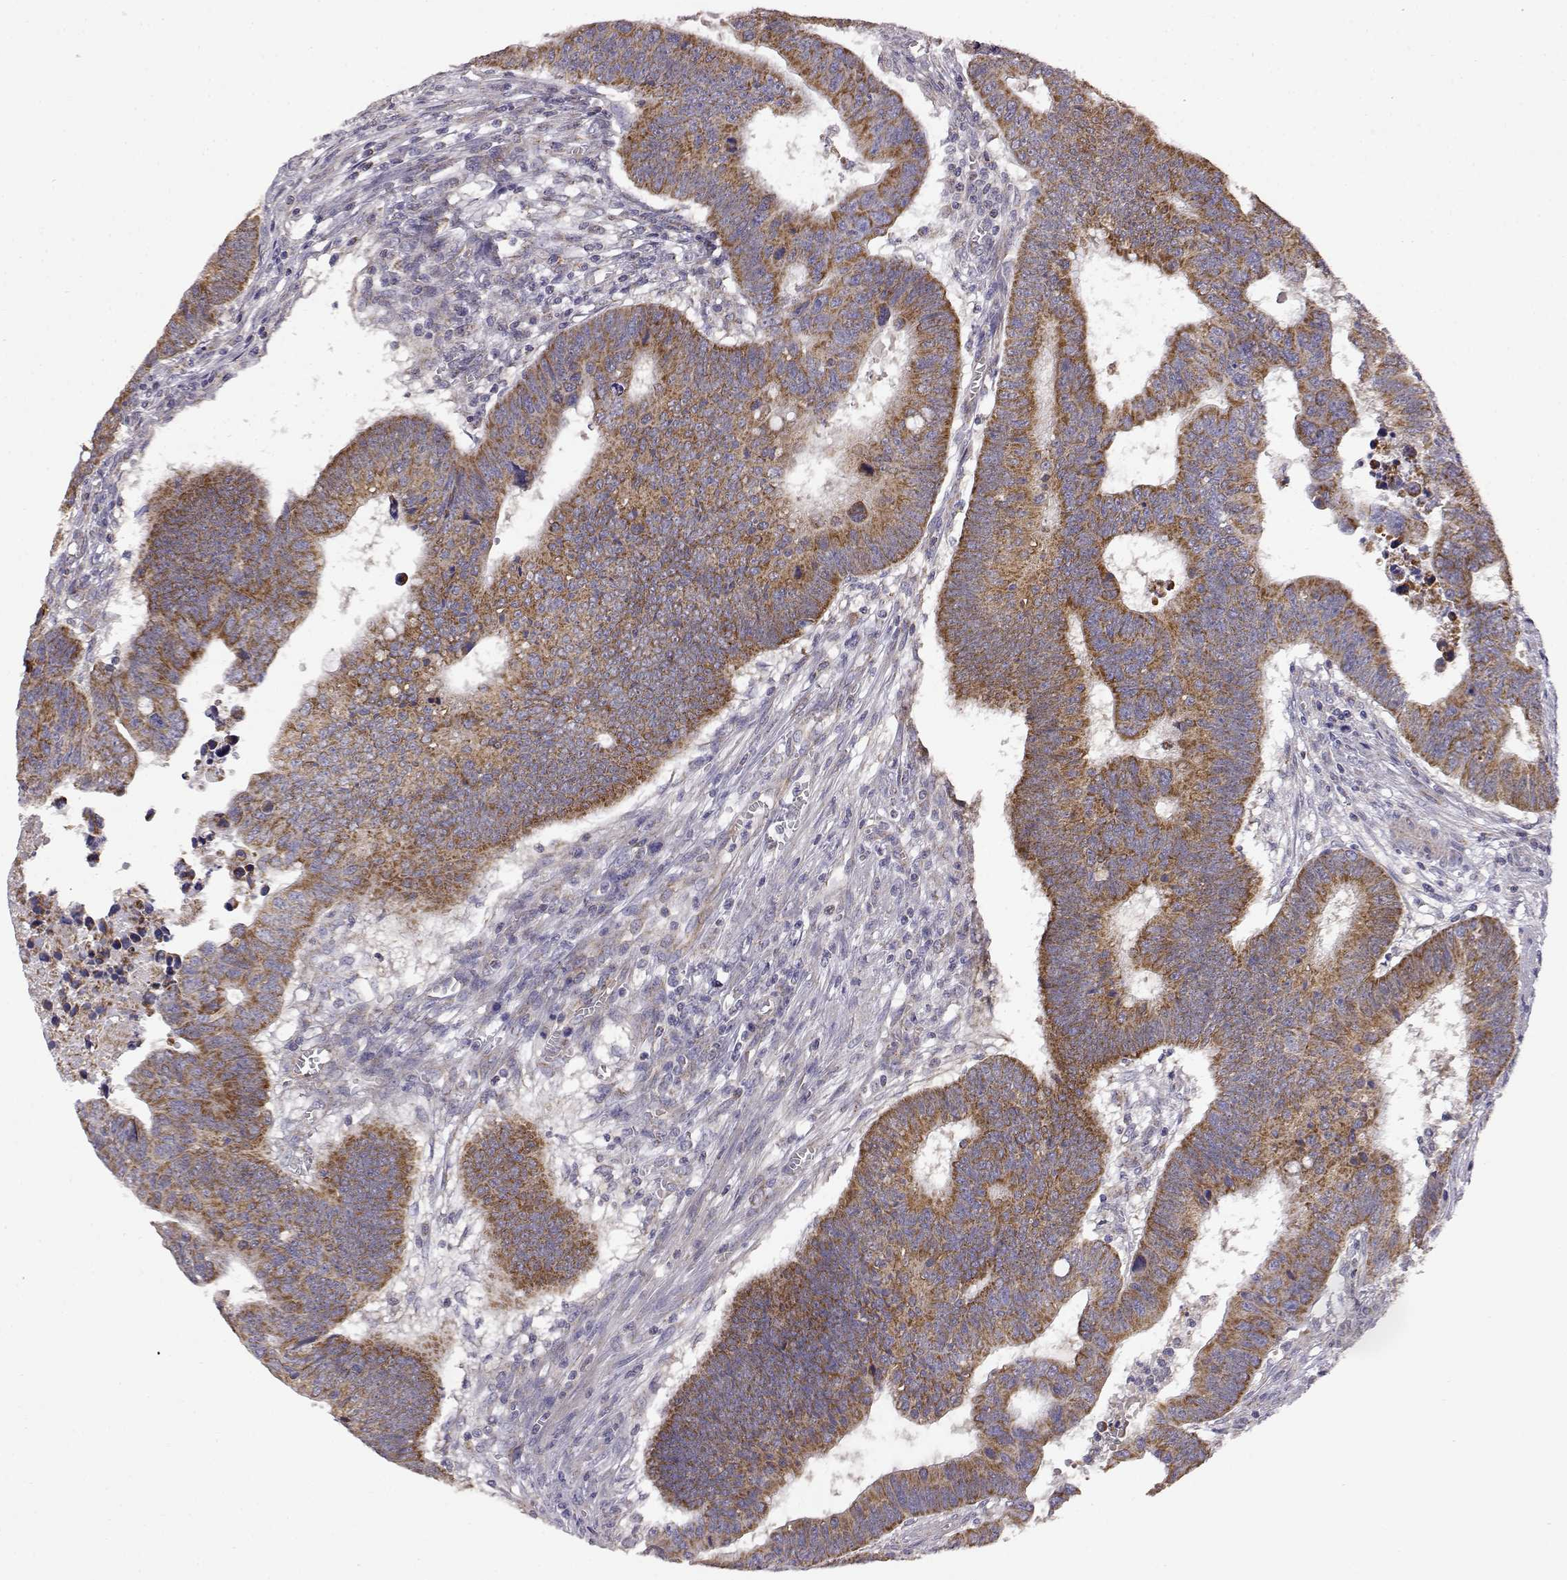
{"staining": {"intensity": "moderate", "quantity": ">75%", "location": "cytoplasmic/membranous"}, "tissue": "colorectal cancer", "cell_type": "Tumor cells", "image_type": "cancer", "snomed": [{"axis": "morphology", "description": "Adenocarcinoma, NOS"}, {"axis": "topography", "description": "Rectum"}], "caption": "Tumor cells reveal moderate cytoplasmic/membranous positivity in about >75% of cells in adenocarcinoma (colorectal).", "gene": "DDC", "patient": {"sex": "female", "age": 85}}